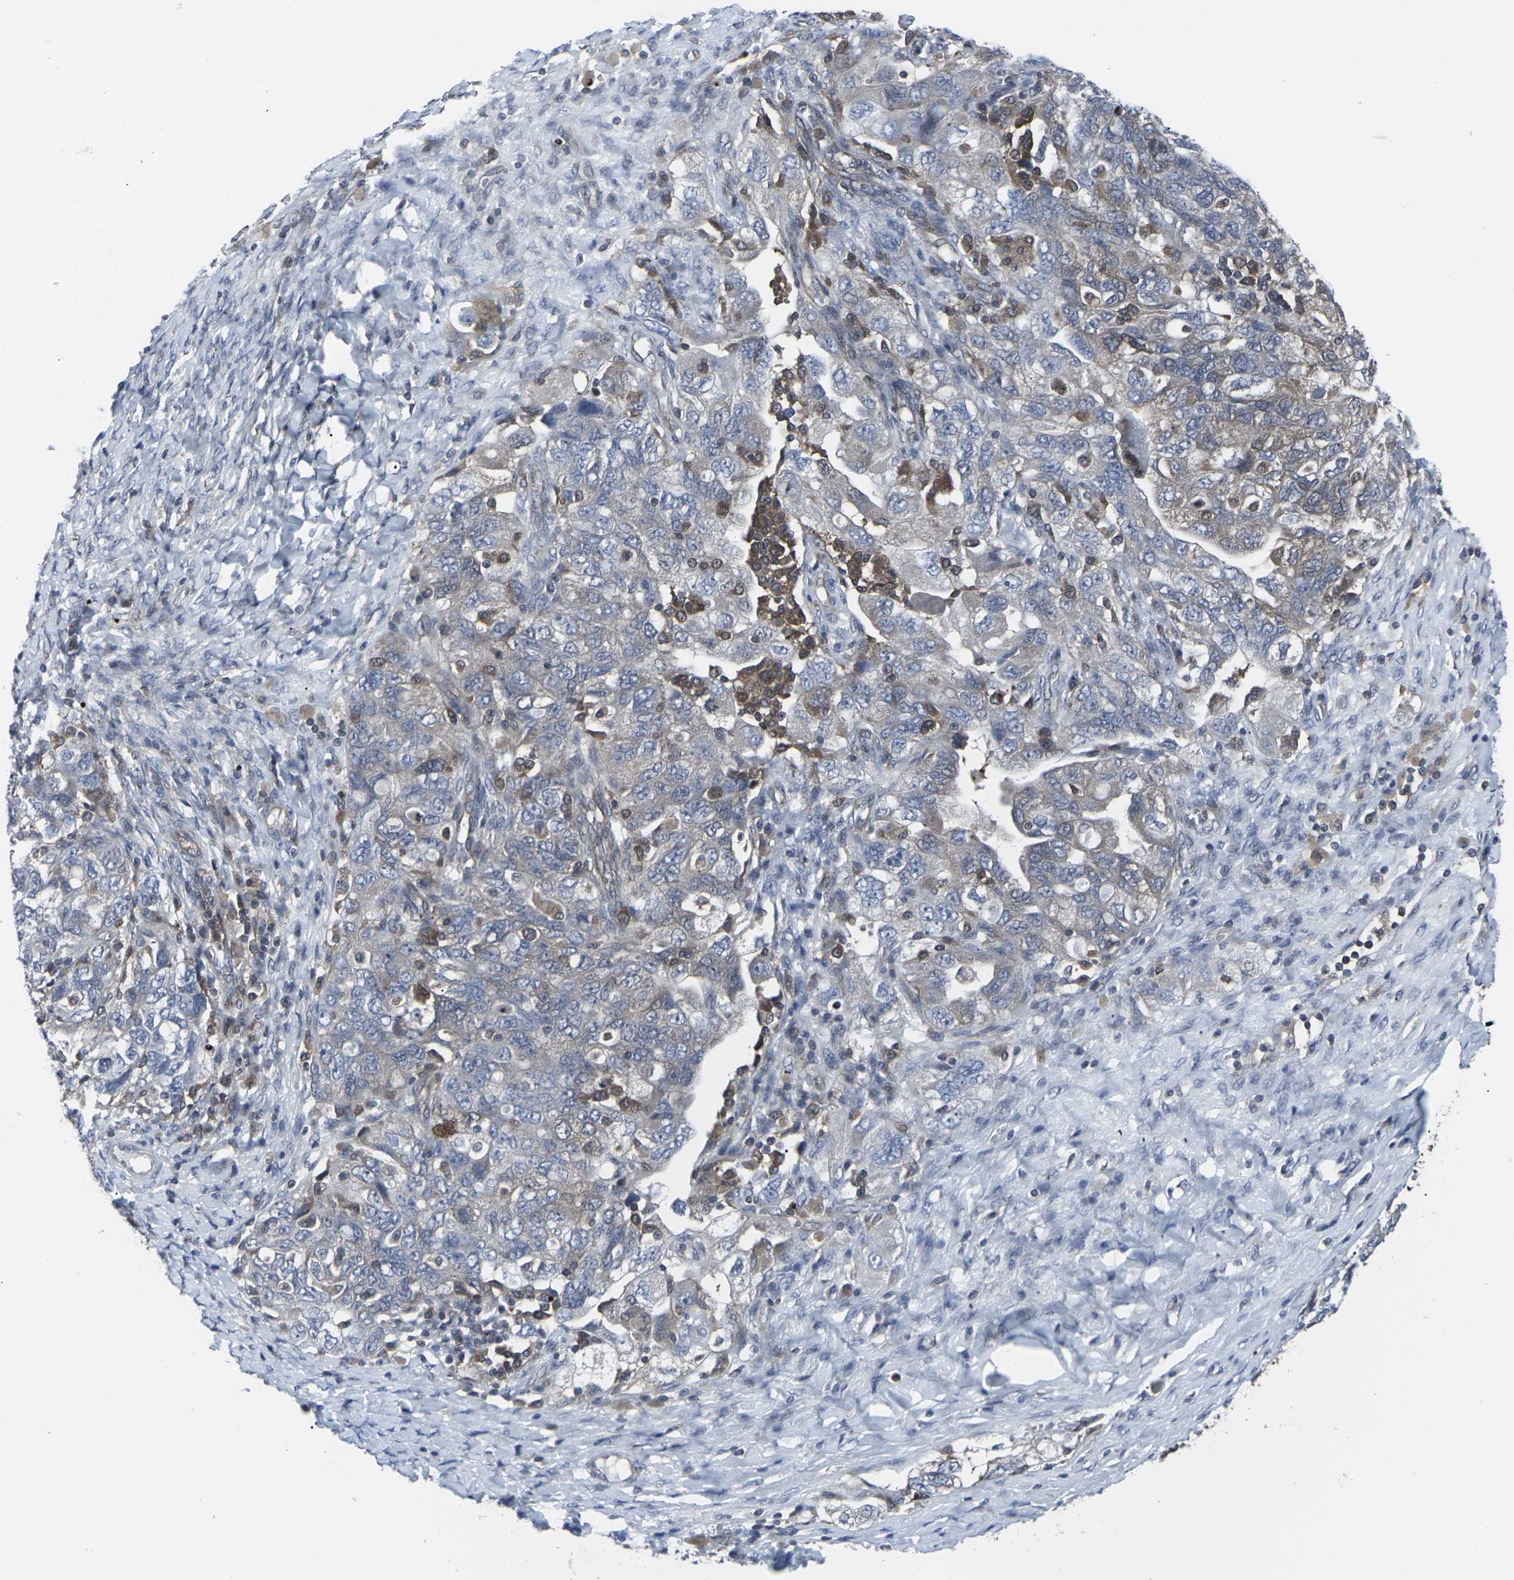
{"staining": {"intensity": "weak", "quantity": "25%-75%", "location": "cytoplasmic/membranous"}, "tissue": "ovarian cancer", "cell_type": "Tumor cells", "image_type": "cancer", "snomed": [{"axis": "morphology", "description": "Carcinoma, NOS"}, {"axis": "morphology", "description": "Cystadenocarcinoma, serous, NOS"}, {"axis": "topography", "description": "Ovary"}], "caption": "DAB immunohistochemical staining of ovarian cancer (carcinoma) reveals weak cytoplasmic/membranous protein expression in approximately 25%-75% of tumor cells.", "gene": "HPRT1", "patient": {"sex": "female", "age": 69}}